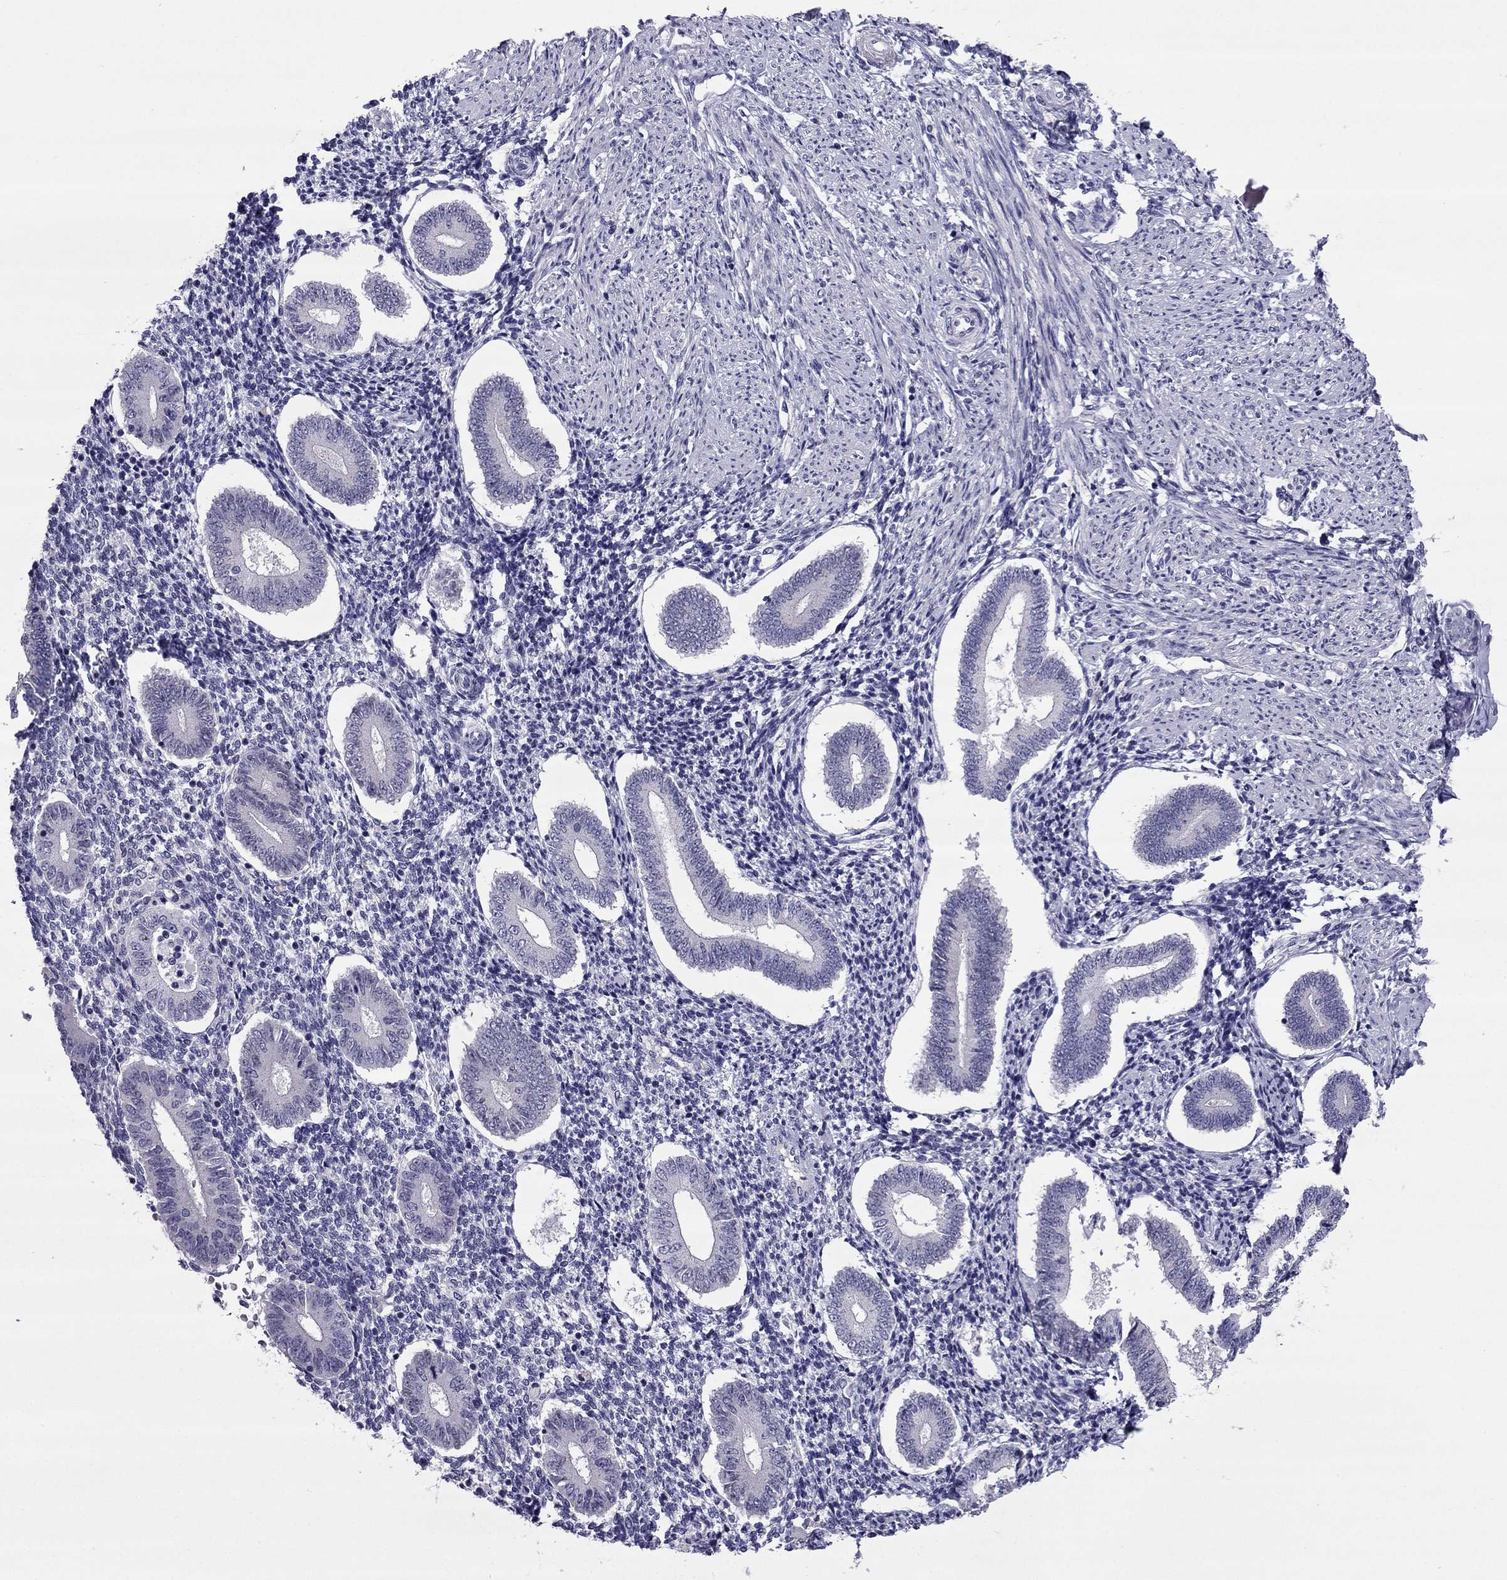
{"staining": {"intensity": "negative", "quantity": "none", "location": "none"}, "tissue": "endometrium", "cell_type": "Cells in endometrial stroma", "image_type": "normal", "snomed": [{"axis": "morphology", "description": "Normal tissue, NOS"}, {"axis": "topography", "description": "Endometrium"}], "caption": "Cells in endometrial stroma show no significant expression in unremarkable endometrium. (Brightfield microscopy of DAB (3,3'-diaminobenzidine) IHC at high magnification).", "gene": "MYBPH", "patient": {"sex": "female", "age": 40}}